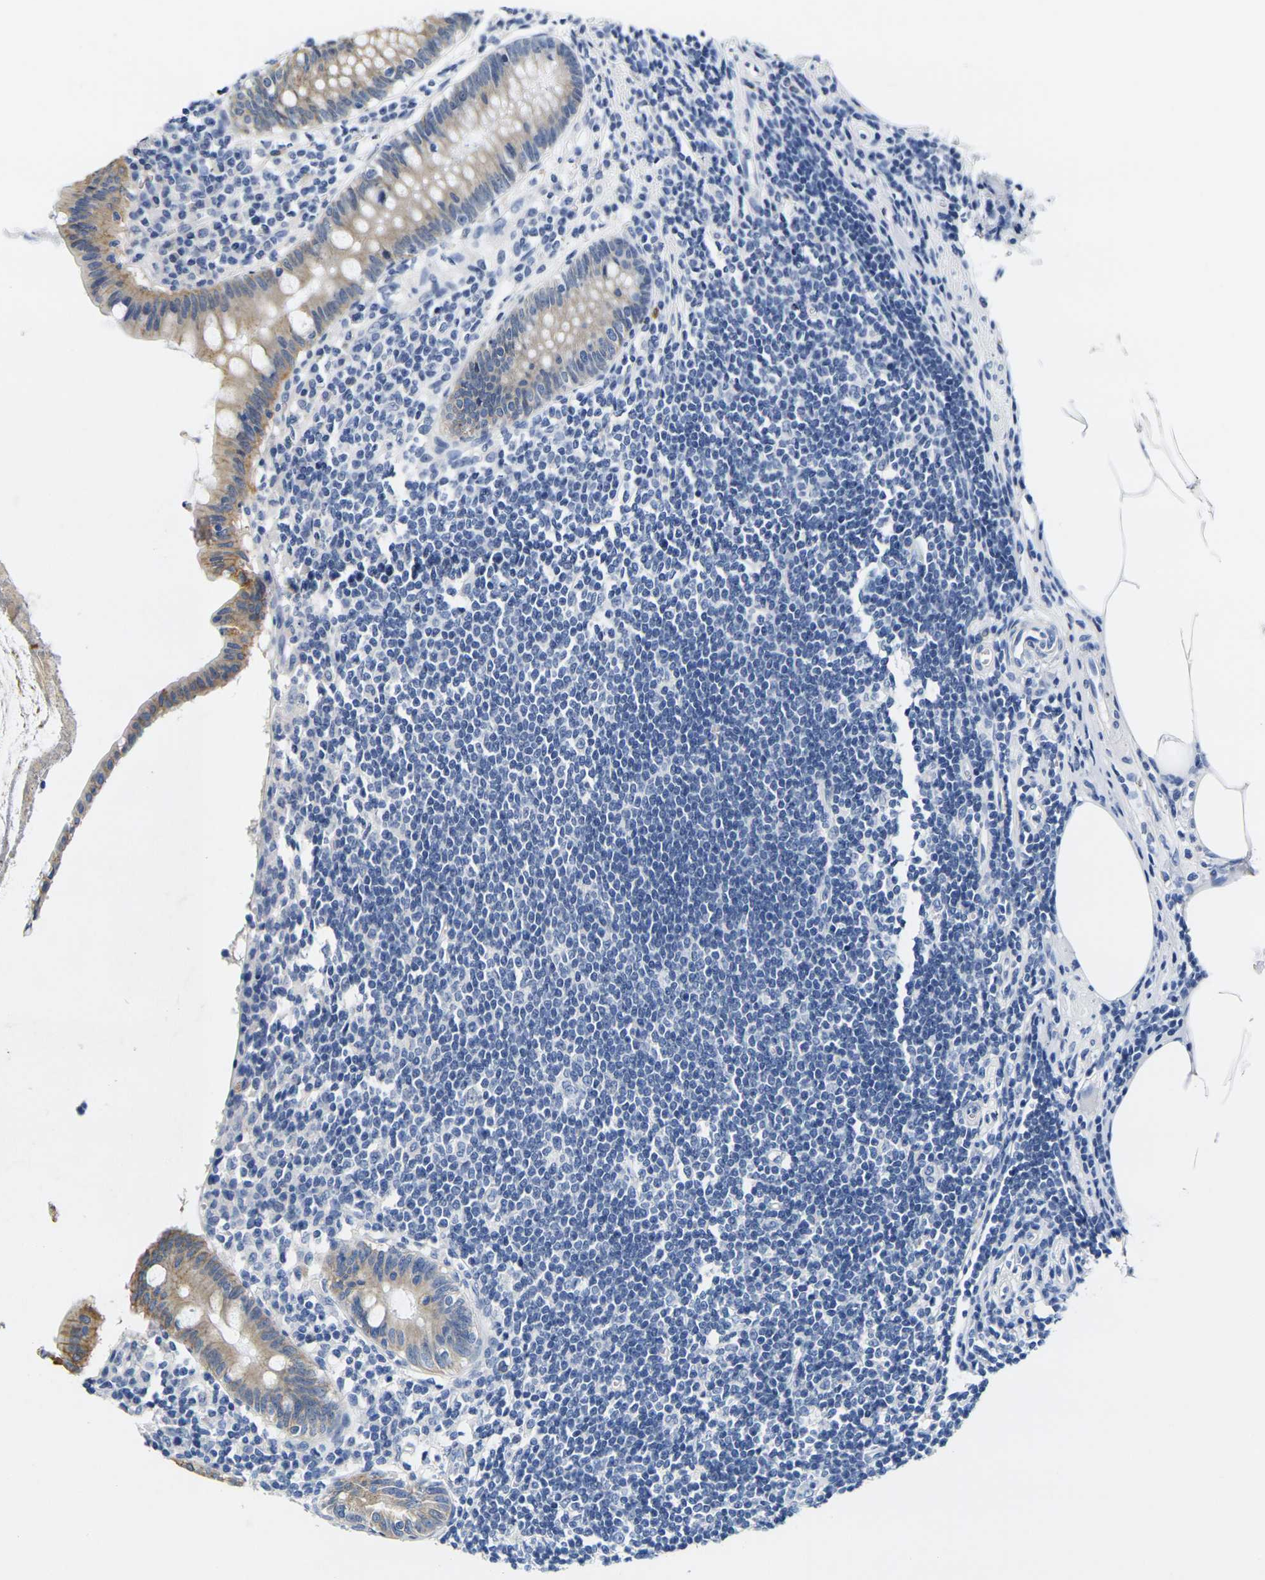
{"staining": {"intensity": "moderate", "quantity": "25%-75%", "location": "cytoplasmic/membranous"}, "tissue": "appendix", "cell_type": "Glandular cells", "image_type": "normal", "snomed": [{"axis": "morphology", "description": "Normal tissue, NOS"}, {"axis": "topography", "description": "Appendix"}], "caption": "Normal appendix was stained to show a protein in brown. There is medium levels of moderate cytoplasmic/membranous positivity in approximately 25%-75% of glandular cells. (DAB IHC, brown staining for protein, blue staining for nuclei).", "gene": "NOCT", "patient": {"sex": "female", "age": 50}}